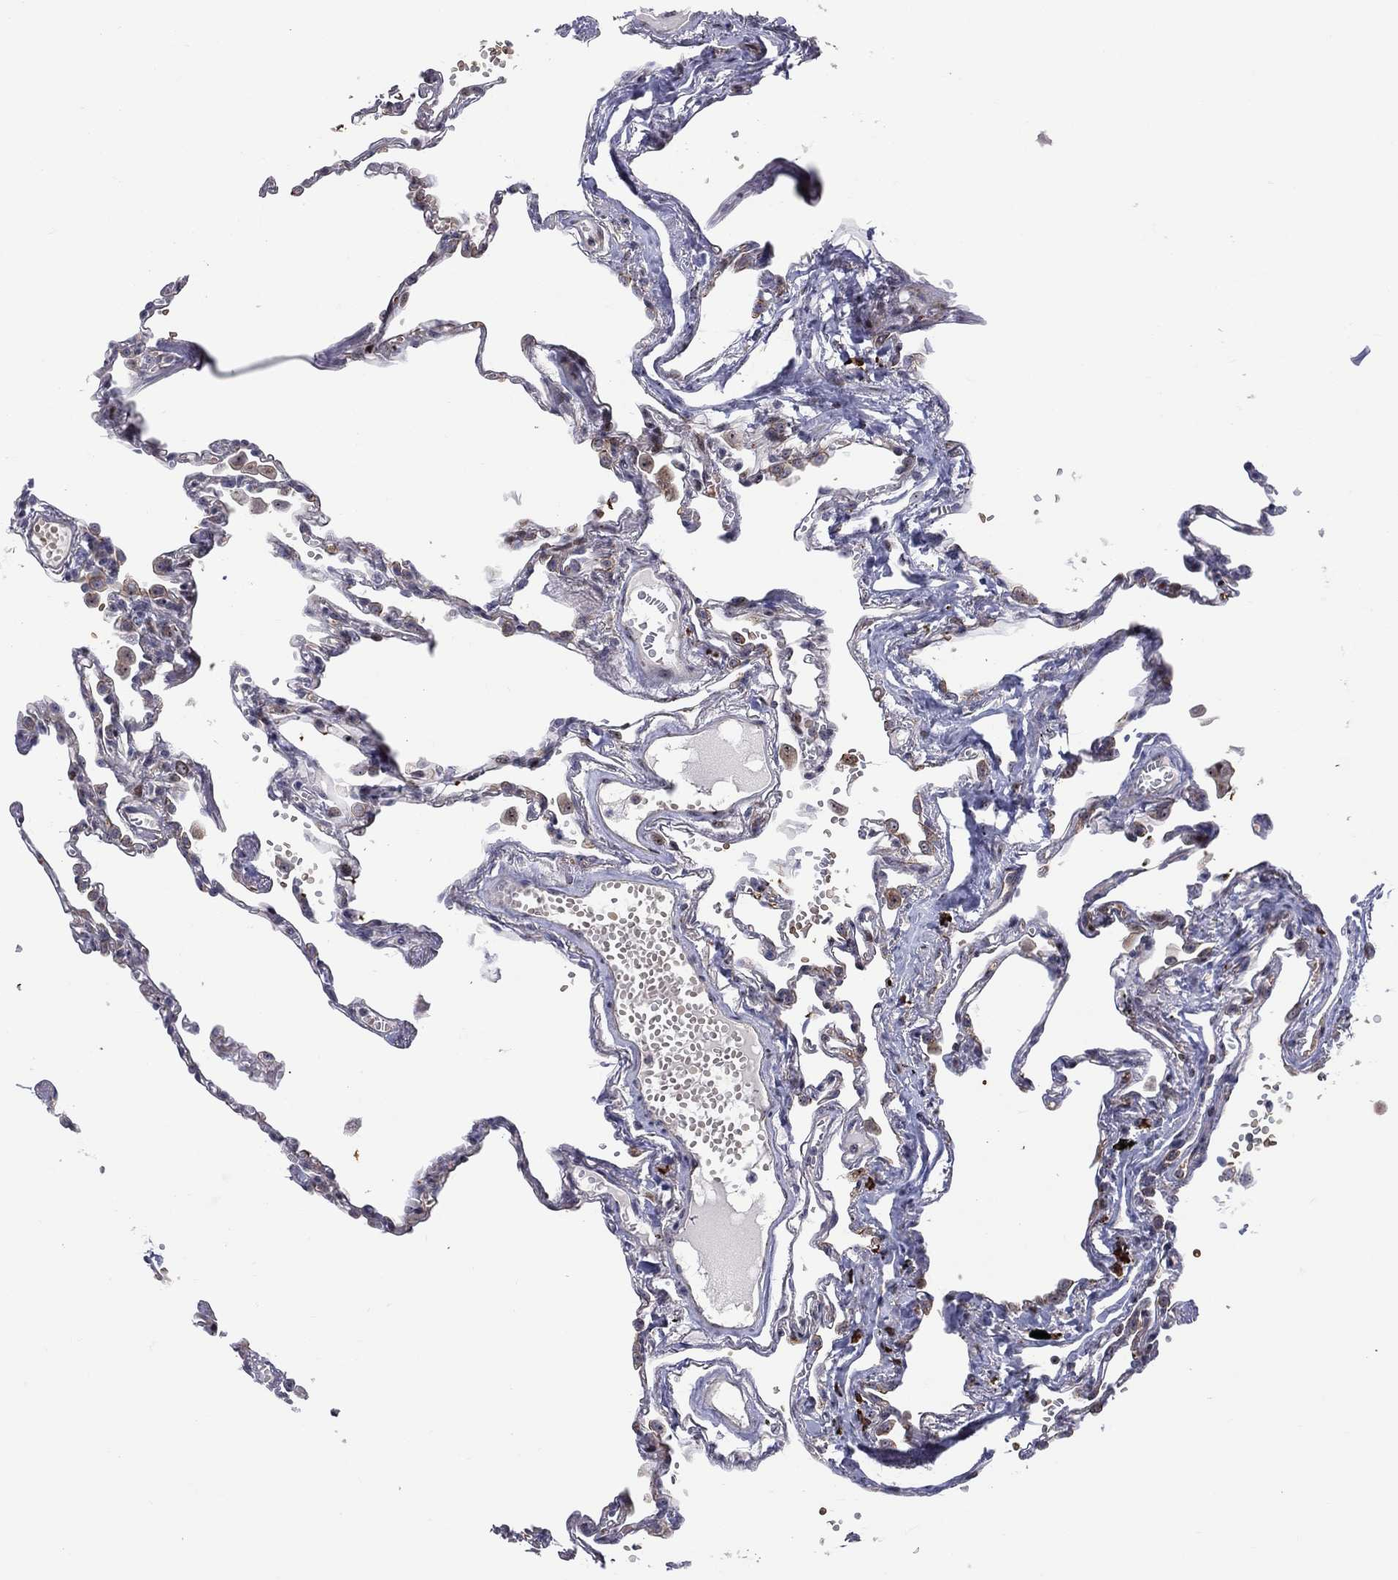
{"staining": {"intensity": "negative", "quantity": "none", "location": "none"}, "tissue": "lung", "cell_type": "Alveolar cells", "image_type": "normal", "snomed": [{"axis": "morphology", "description": "Normal tissue, NOS"}, {"axis": "topography", "description": "Lung"}], "caption": "Immunohistochemistry of normal lung exhibits no expression in alveolar cells. (DAB (3,3'-diaminobenzidine) immunohistochemistry visualized using brightfield microscopy, high magnification).", "gene": "VHL", "patient": {"sex": "male", "age": 78}}